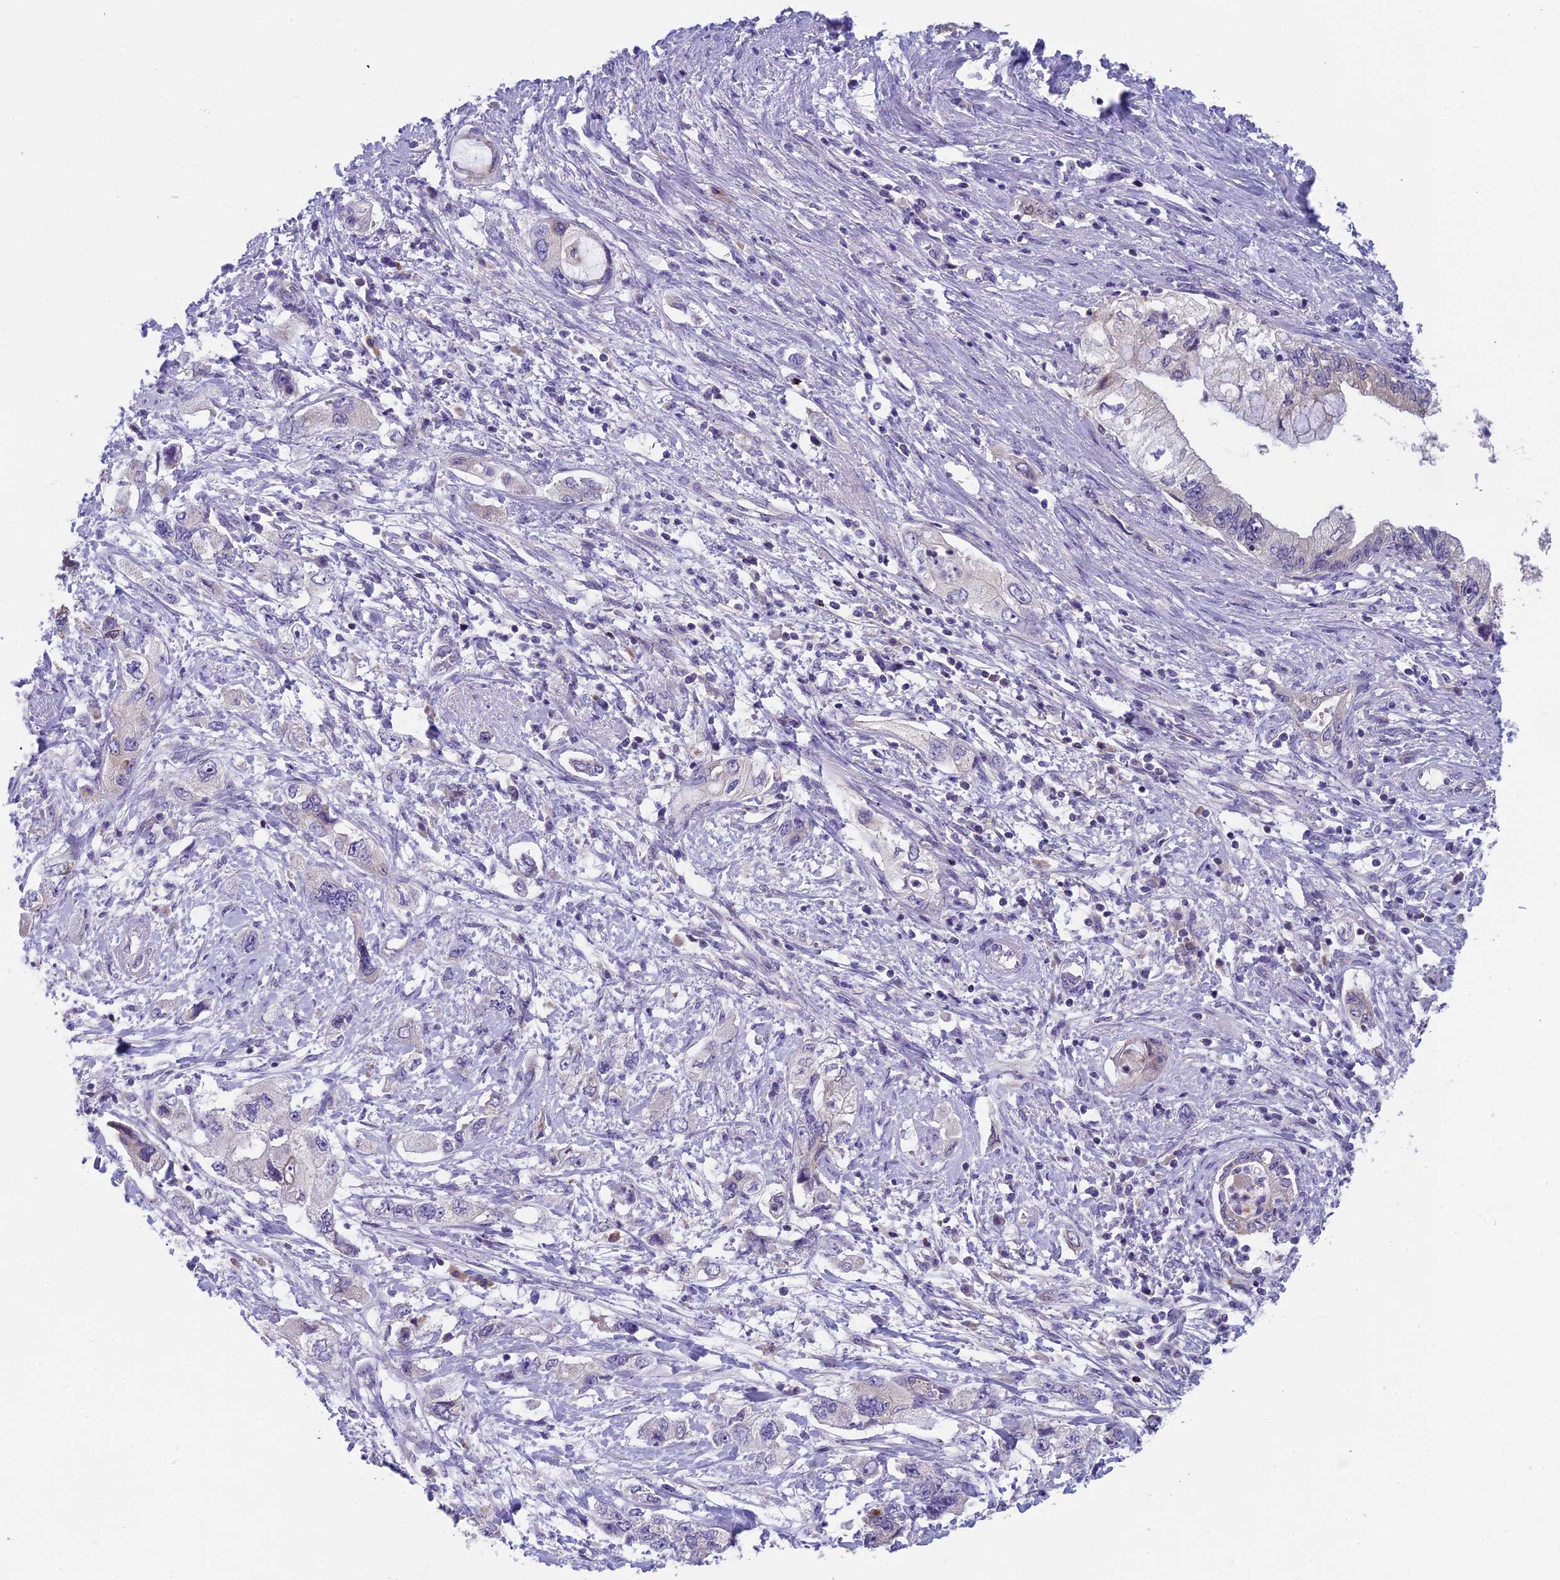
{"staining": {"intensity": "weak", "quantity": "25%-75%", "location": "cytoplasmic/membranous"}, "tissue": "pancreatic cancer", "cell_type": "Tumor cells", "image_type": "cancer", "snomed": [{"axis": "morphology", "description": "Adenocarcinoma, NOS"}, {"axis": "topography", "description": "Pancreas"}], "caption": "Human pancreatic cancer (adenocarcinoma) stained for a protein (brown) displays weak cytoplasmic/membranous positive positivity in approximately 25%-75% of tumor cells.", "gene": "ARHGEF37", "patient": {"sex": "female", "age": 73}}